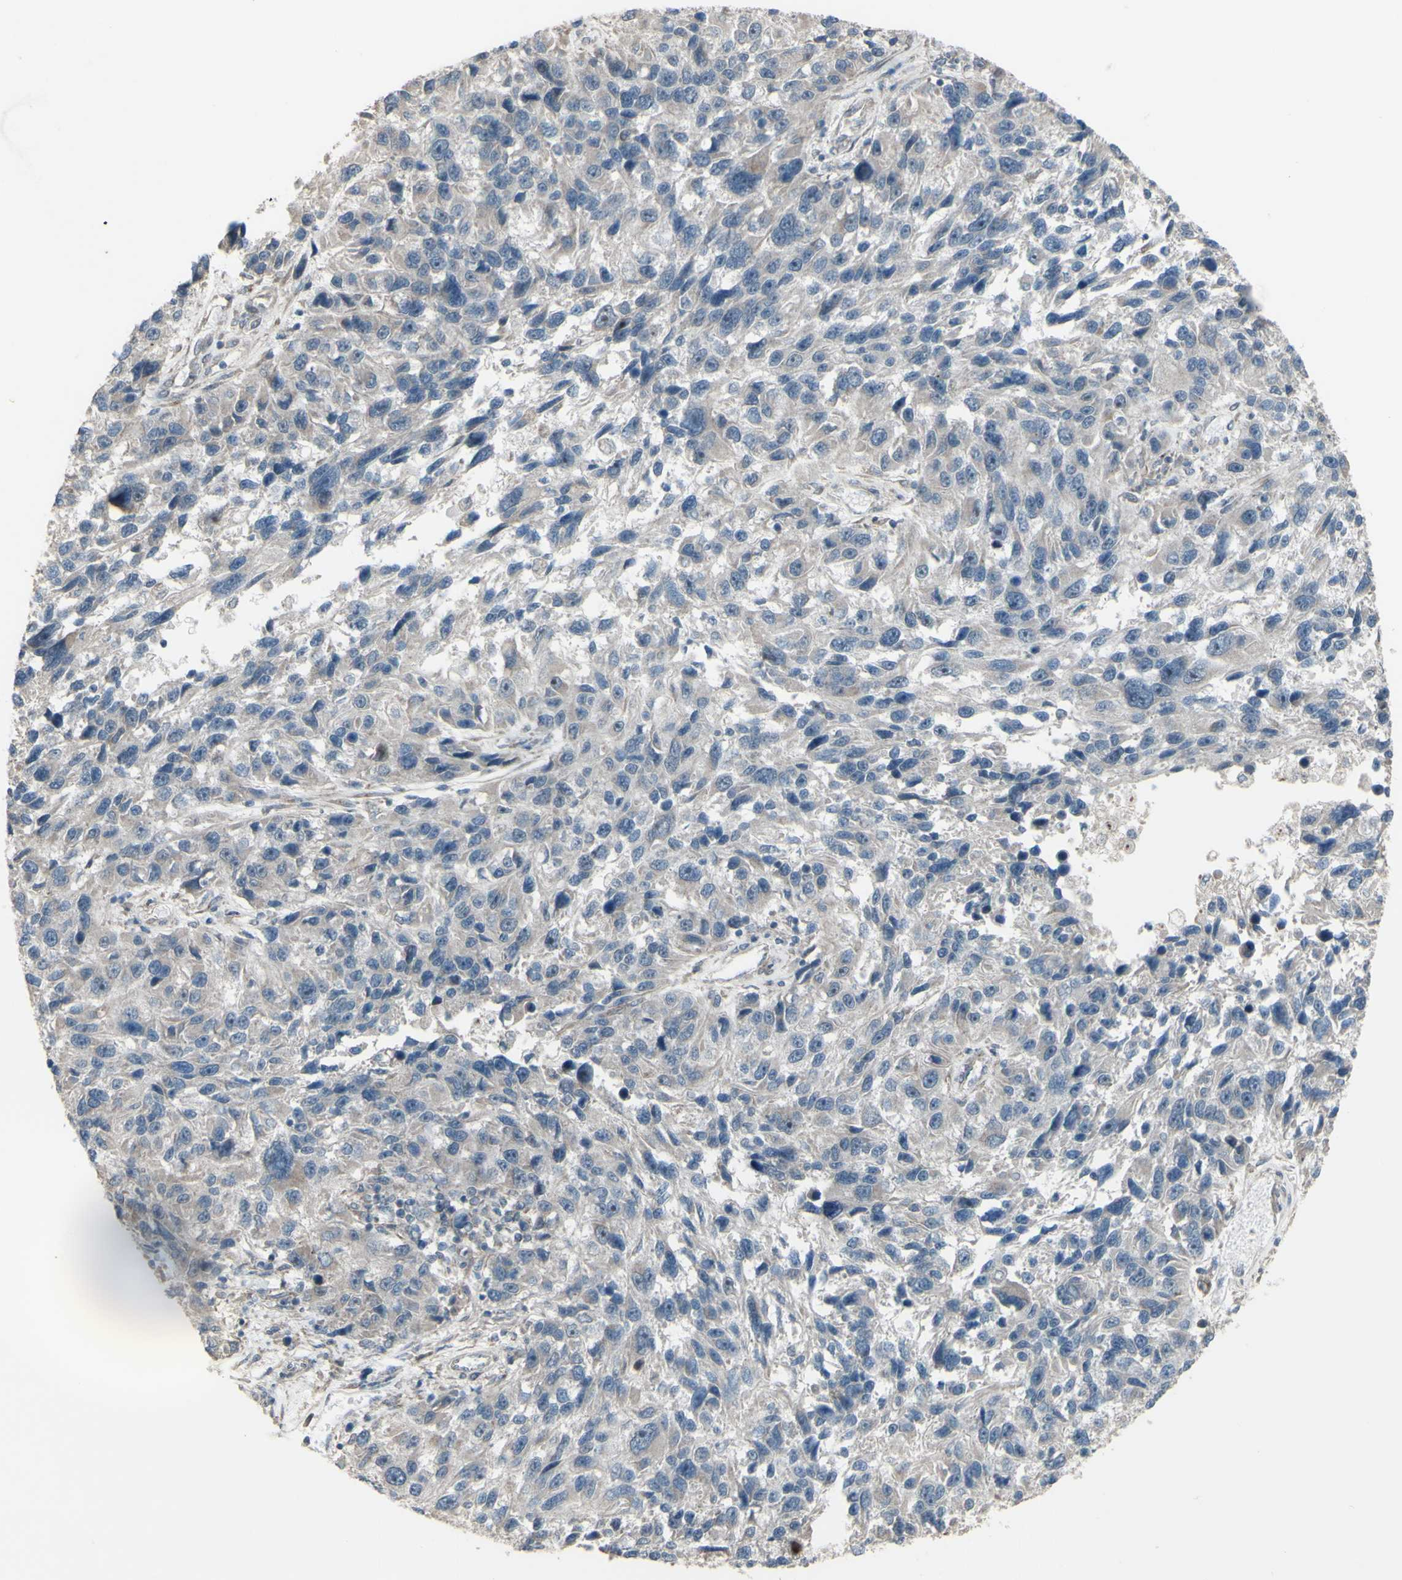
{"staining": {"intensity": "weak", "quantity": ">75%", "location": "cytoplasmic/membranous"}, "tissue": "melanoma", "cell_type": "Tumor cells", "image_type": "cancer", "snomed": [{"axis": "morphology", "description": "Malignant melanoma, NOS"}, {"axis": "topography", "description": "Skin"}], "caption": "This is an image of IHC staining of melanoma, which shows weak positivity in the cytoplasmic/membranous of tumor cells.", "gene": "GRAMD1B", "patient": {"sex": "male", "age": 53}}